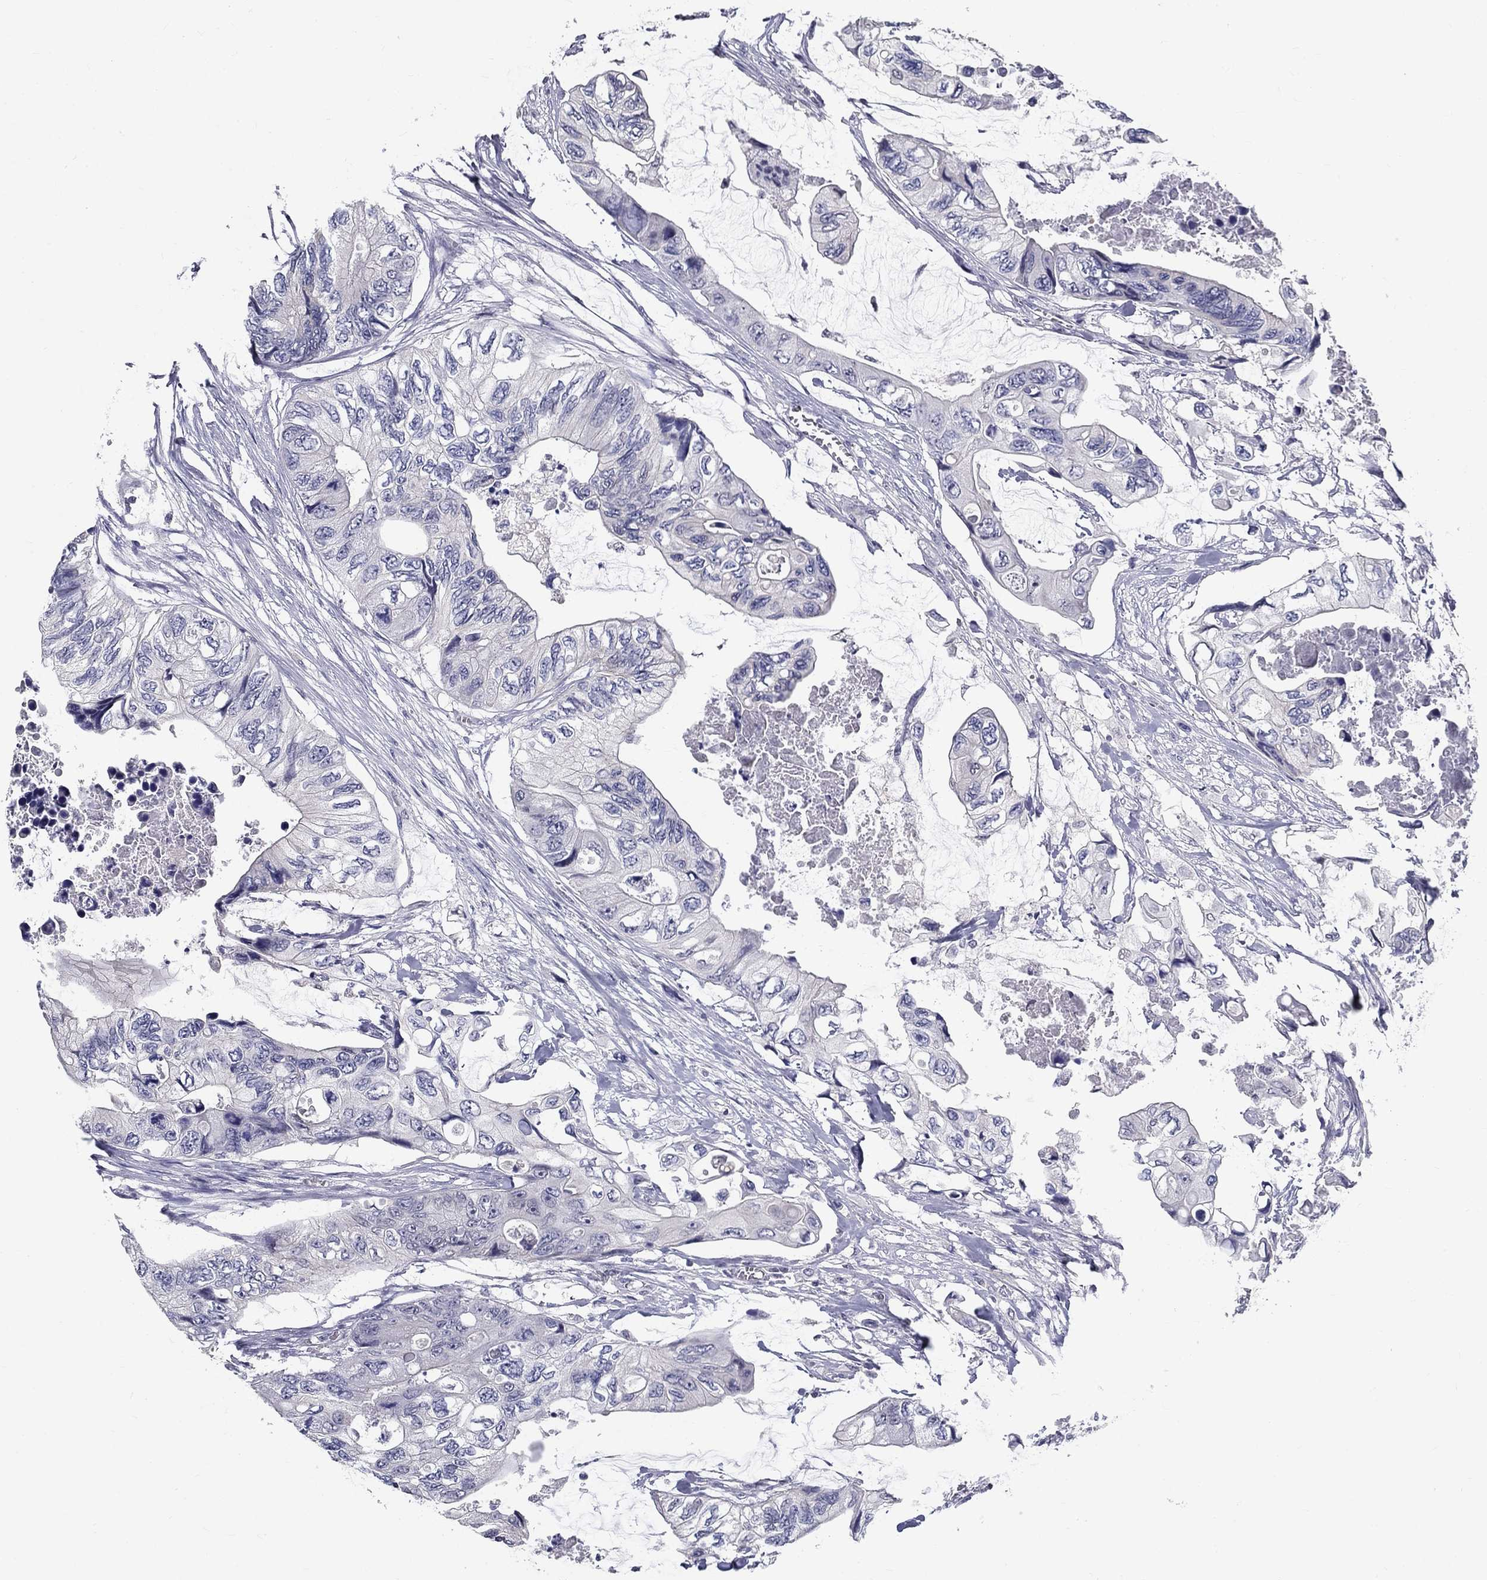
{"staining": {"intensity": "negative", "quantity": "none", "location": "none"}, "tissue": "colorectal cancer", "cell_type": "Tumor cells", "image_type": "cancer", "snomed": [{"axis": "morphology", "description": "Adenocarcinoma, NOS"}, {"axis": "topography", "description": "Rectum"}], "caption": "DAB immunohistochemical staining of colorectal cancer (adenocarcinoma) exhibits no significant staining in tumor cells. Brightfield microscopy of IHC stained with DAB (brown) and hematoxylin (blue), captured at high magnification.", "gene": "GUCA1A", "patient": {"sex": "male", "age": 63}}